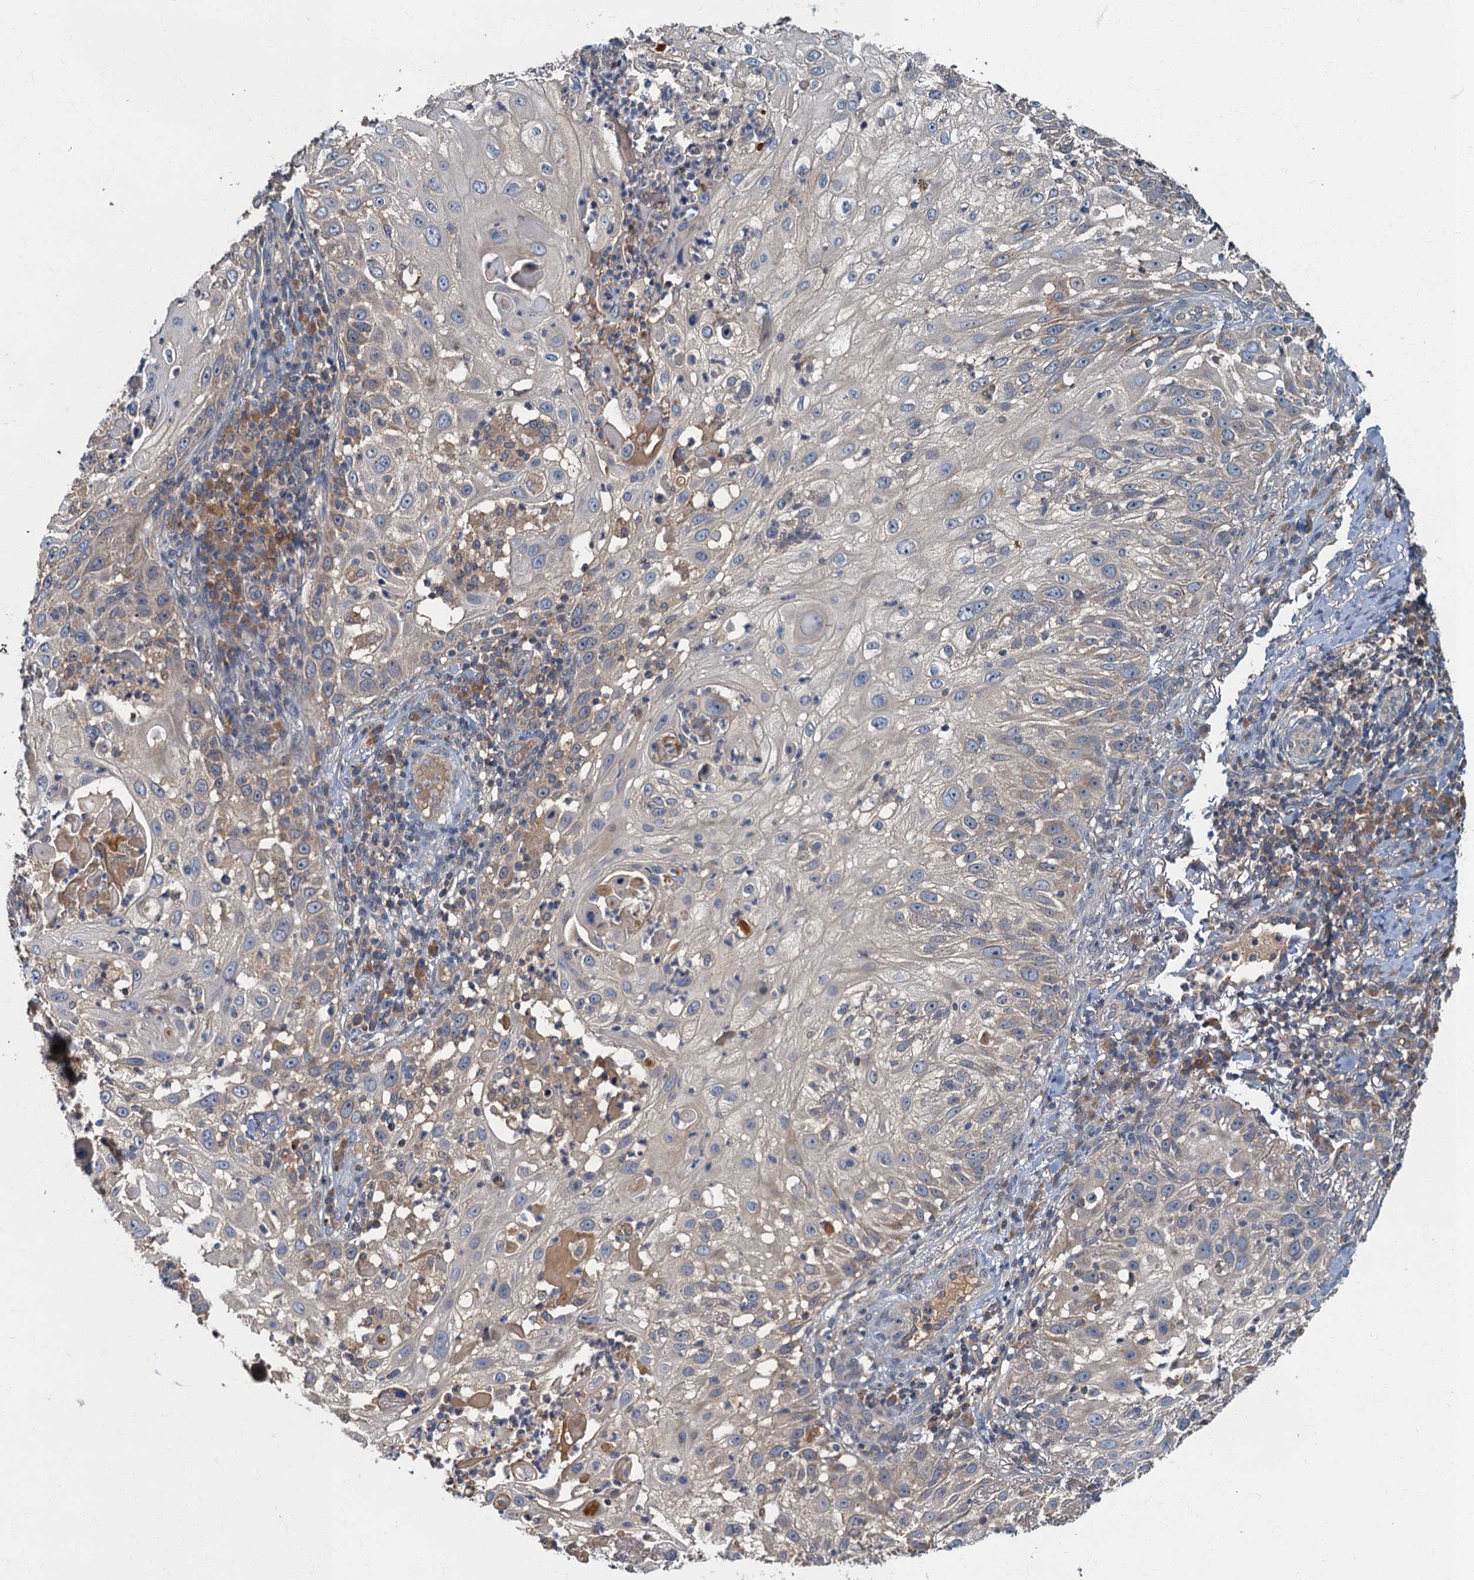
{"staining": {"intensity": "weak", "quantity": "<25%", "location": "cytoplasmic/membranous"}, "tissue": "skin cancer", "cell_type": "Tumor cells", "image_type": "cancer", "snomed": [{"axis": "morphology", "description": "Squamous cell carcinoma, NOS"}, {"axis": "topography", "description": "Skin"}], "caption": "Micrograph shows no protein staining in tumor cells of squamous cell carcinoma (skin) tissue.", "gene": "WDCP", "patient": {"sex": "female", "age": 44}}